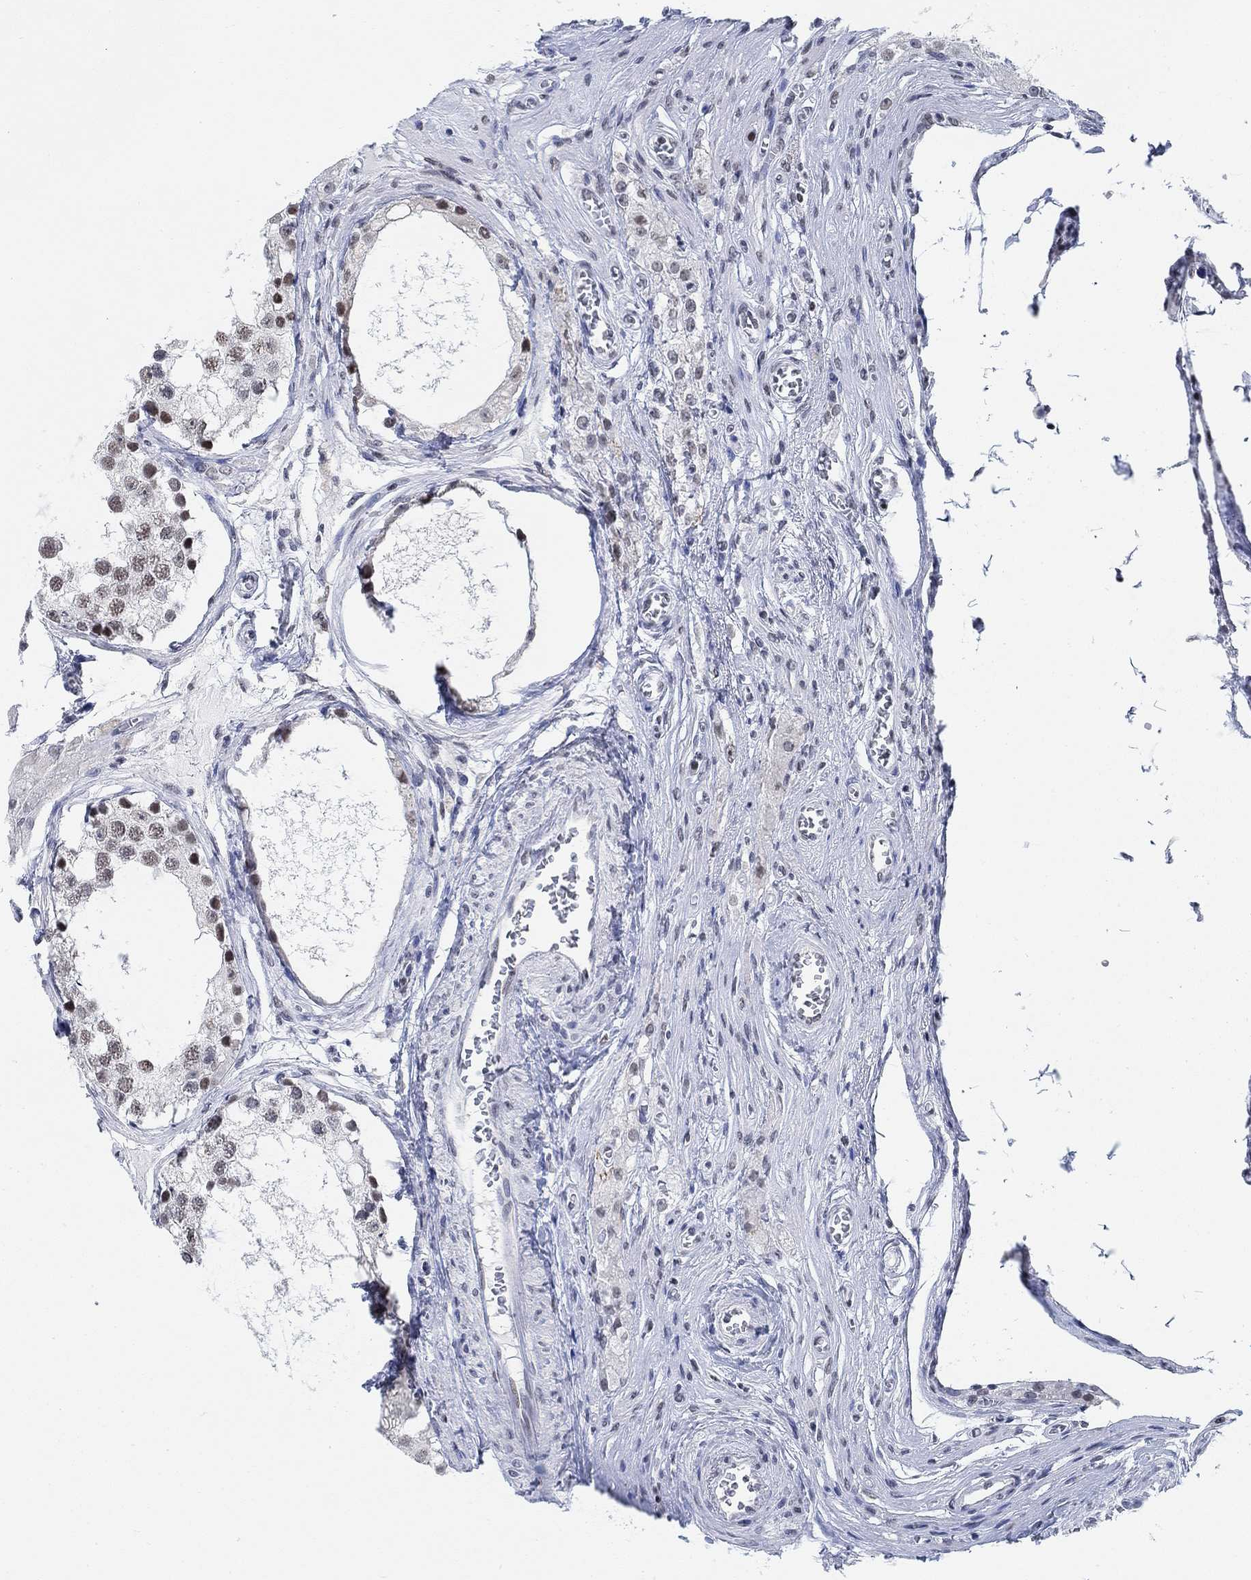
{"staining": {"intensity": "weak", "quantity": "25%-75%", "location": "nuclear"}, "tissue": "testis", "cell_type": "Cells in seminiferous ducts", "image_type": "normal", "snomed": [{"axis": "morphology", "description": "Normal tissue, NOS"}, {"axis": "morphology", "description": "Seminoma, NOS"}, {"axis": "topography", "description": "Testis"}], "caption": "An immunohistochemistry (IHC) micrograph of benign tissue is shown. Protein staining in brown labels weak nuclear positivity in testis within cells in seminiferous ducts.", "gene": "KCNH8", "patient": {"sex": "male", "age": 65}}